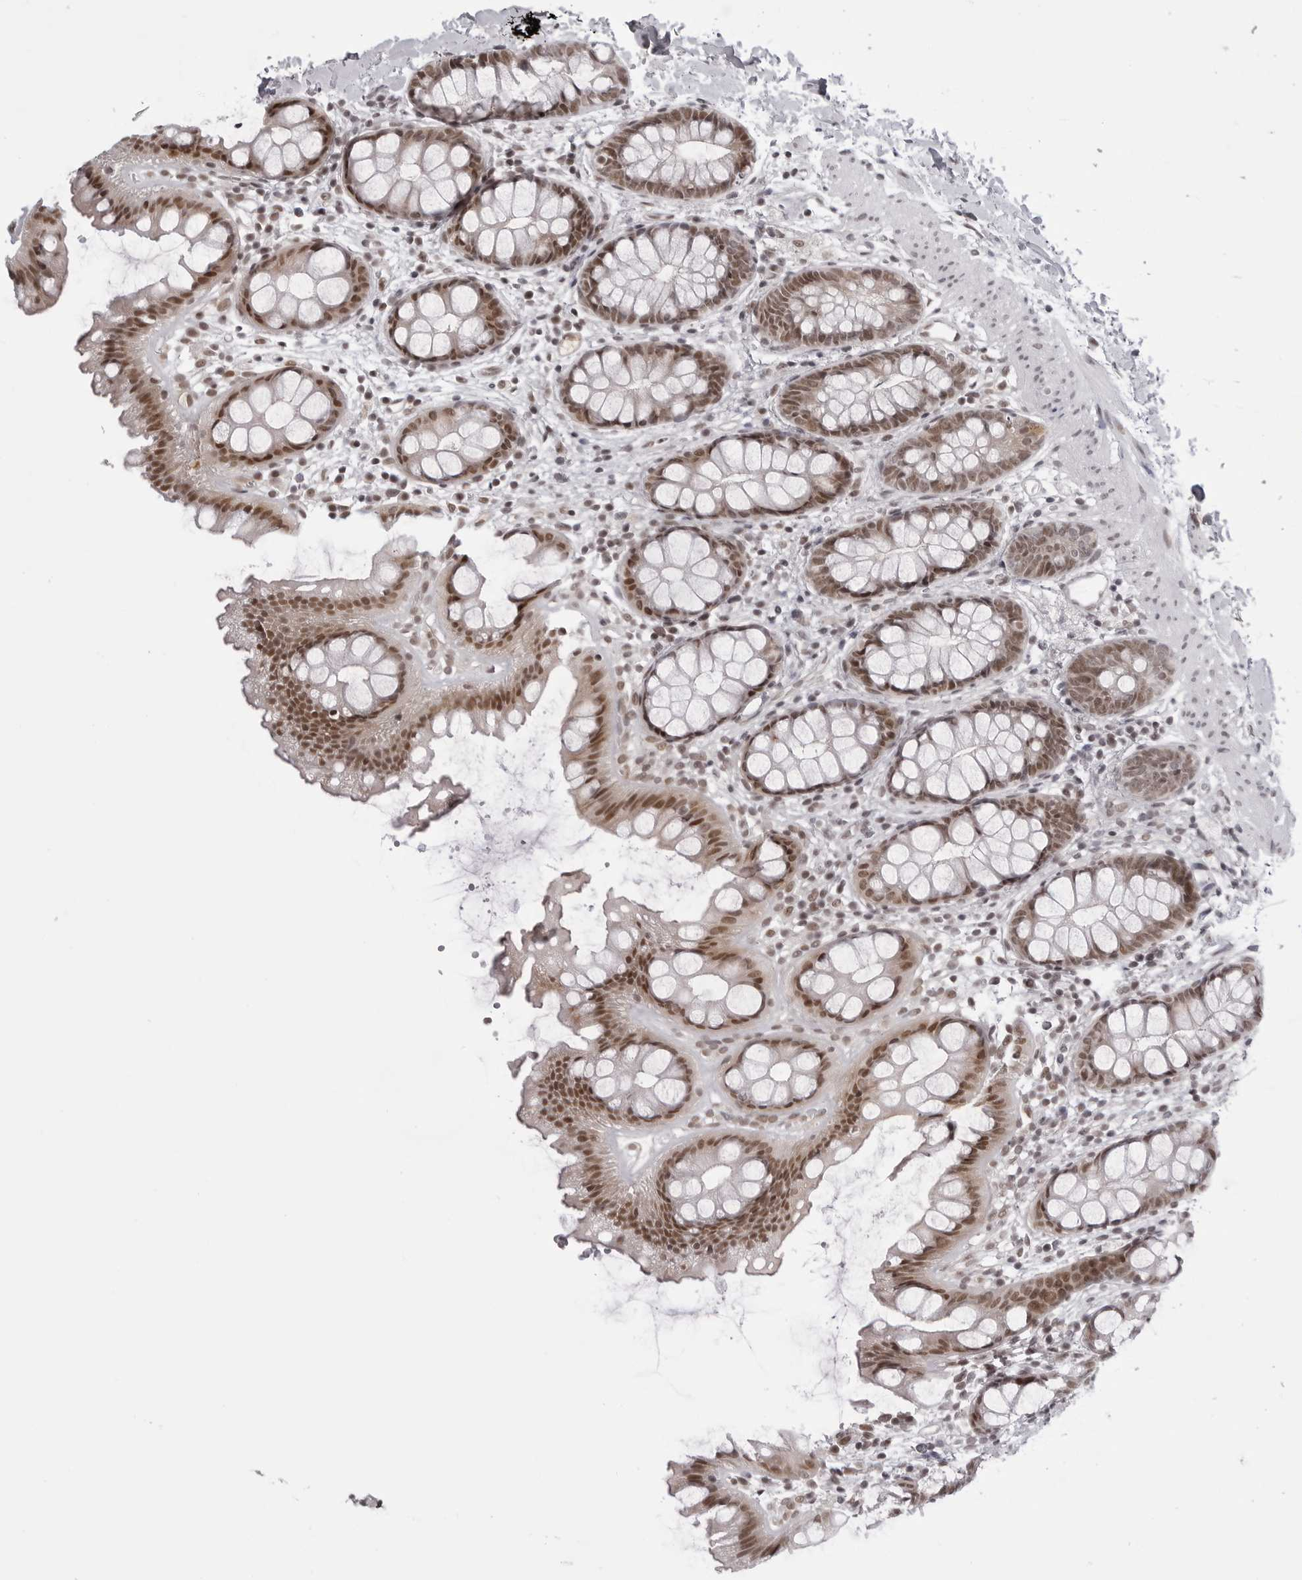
{"staining": {"intensity": "moderate", "quantity": ">75%", "location": "nuclear"}, "tissue": "rectum", "cell_type": "Glandular cells", "image_type": "normal", "snomed": [{"axis": "morphology", "description": "Normal tissue, NOS"}, {"axis": "topography", "description": "Rectum"}], "caption": "Immunohistochemical staining of normal rectum exhibits moderate nuclear protein positivity in about >75% of glandular cells. The protein of interest is stained brown, and the nuclei are stained in blue (DAB IHC with brightfield microscopy, high magnification).", "gene": "PHF3", "patient": {"sex": "female", "age": 65}}